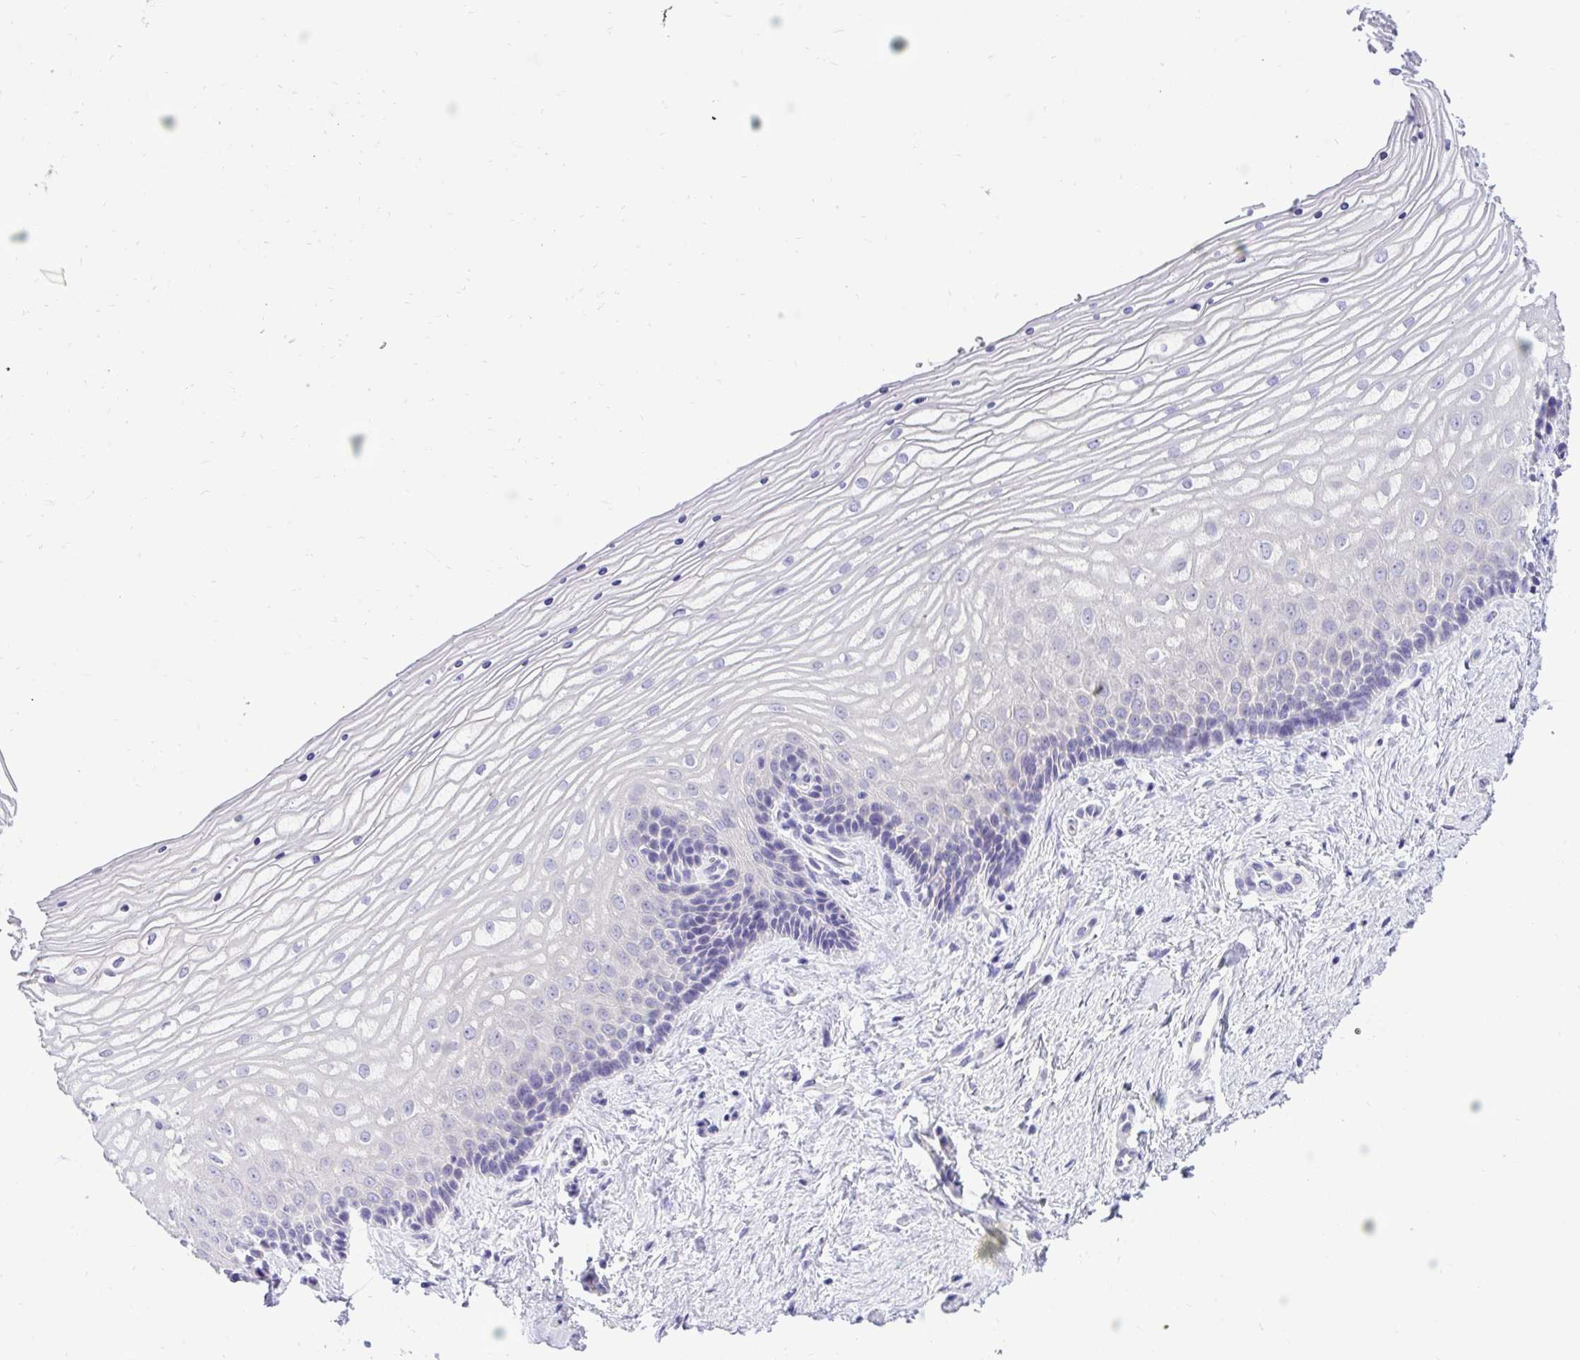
{"staining": {"intensity": "negative", "quantity": "none", "location": "none"}, "tissue": "vagina", "cell_type": "Squamous epithelial cells", "image_type": "normal", "snomed": [{"axis": "morphology", "description": "Normal tissue, NOS"}, {"axis": "topography", "description": "Vagina"}], "caption": "The immunohistochemistry (IHC) image has no significant staining in squamous epithelial cells of vagina. Nuclei are stained in blue.", "gene": "TMCO5A", "patient": {"sex": "female", "age": 45}}